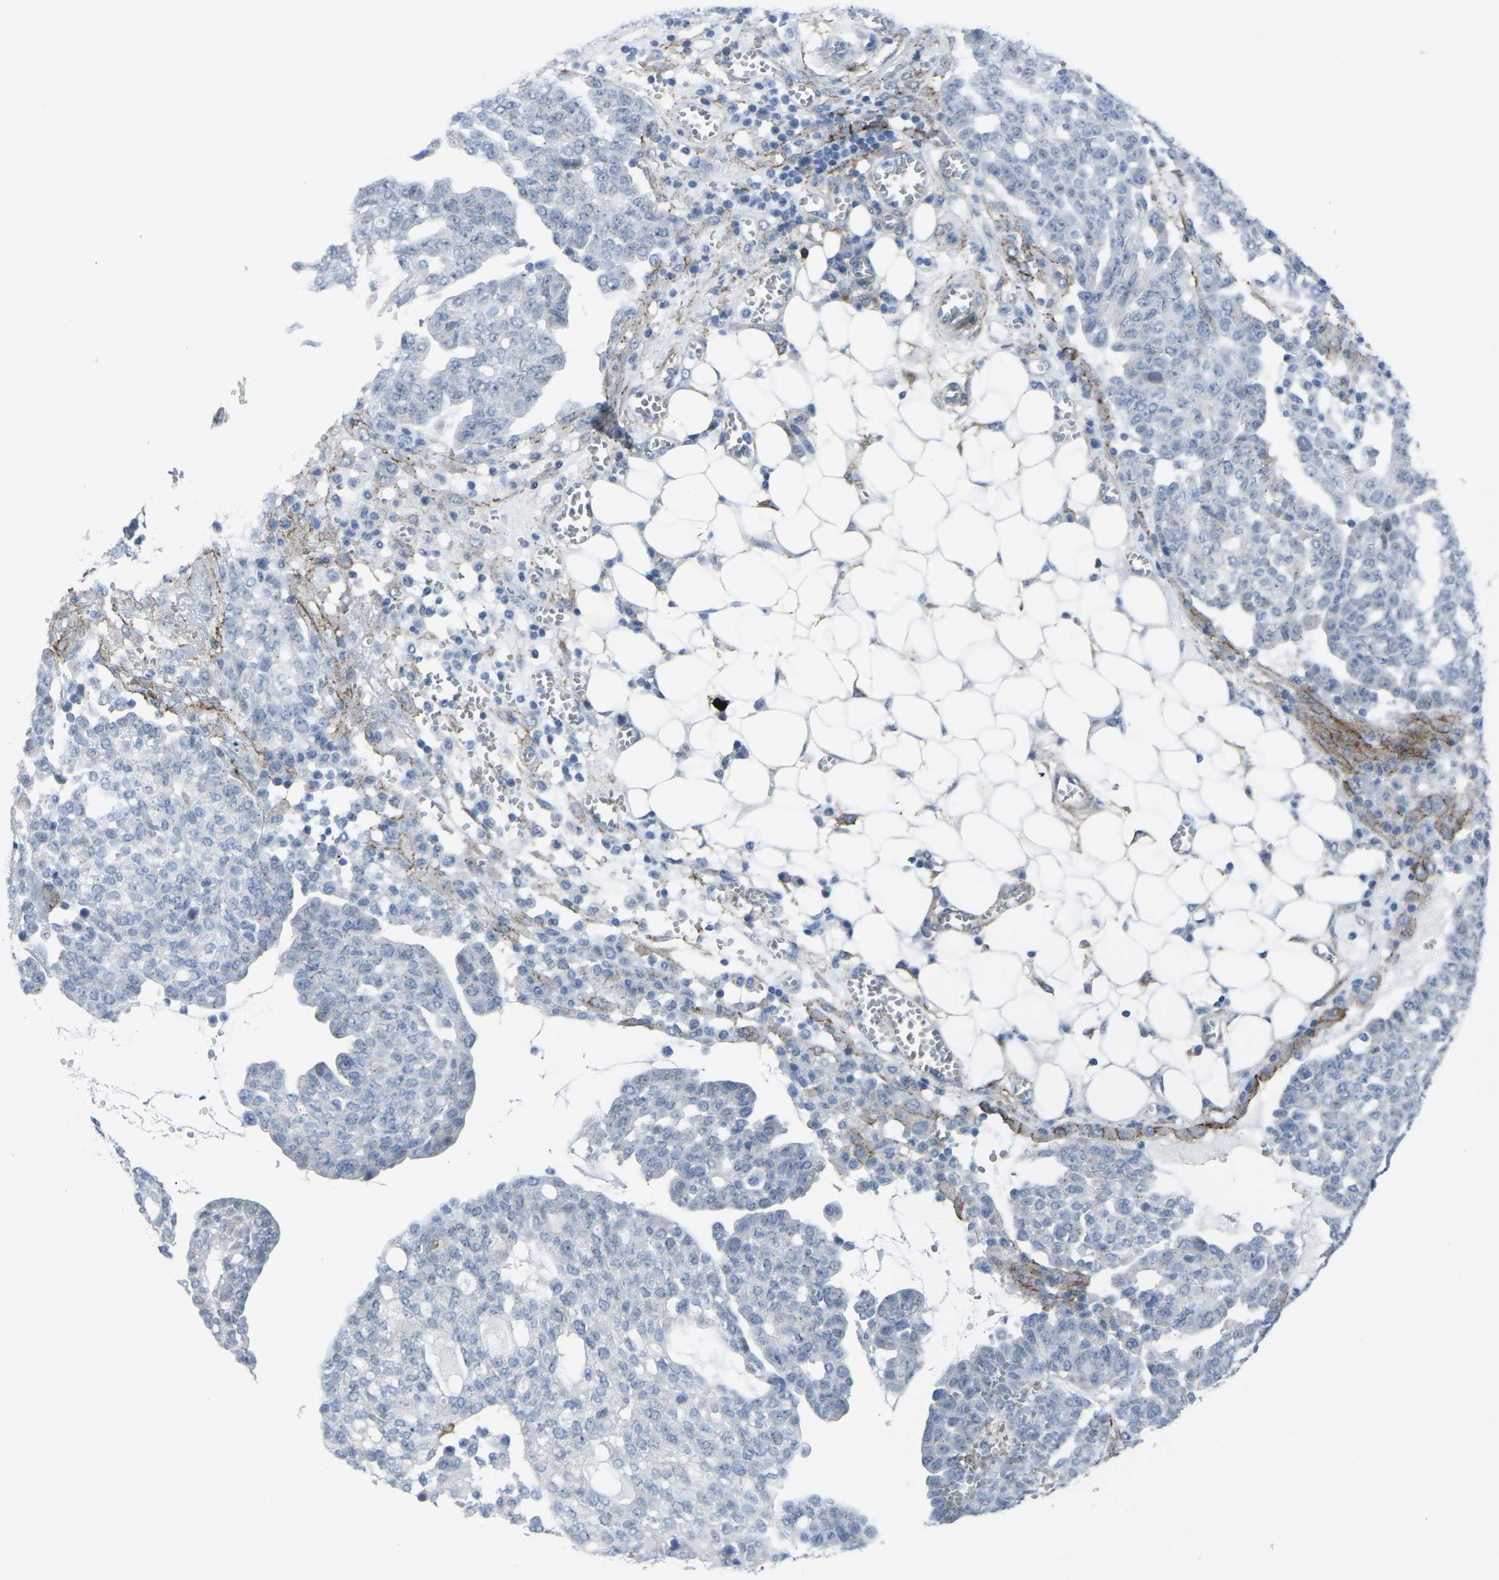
{"staining": {"intensity": "negative", "quantity": "none", "location": "none"}, "tissue": "ovarian cancer", "cell_type": "Tumor cells", "image_type": "cancer", "snomed": [{"axis": "morphology", "description": "Cystadenocarcinoma, serous, NOS"}, {"axis": "topography", "description": "Soft tissue"}, {"axis": "topography", "description": "Ovary"}], "caption": "Ovarian cancer (serous cystadenocarcinoma) stained for a protein using immunohistochemistry (IHC) reveals no expression tumor cells.", "gene": "CDH11", "patient": {"sex": "female", "age": 57}}